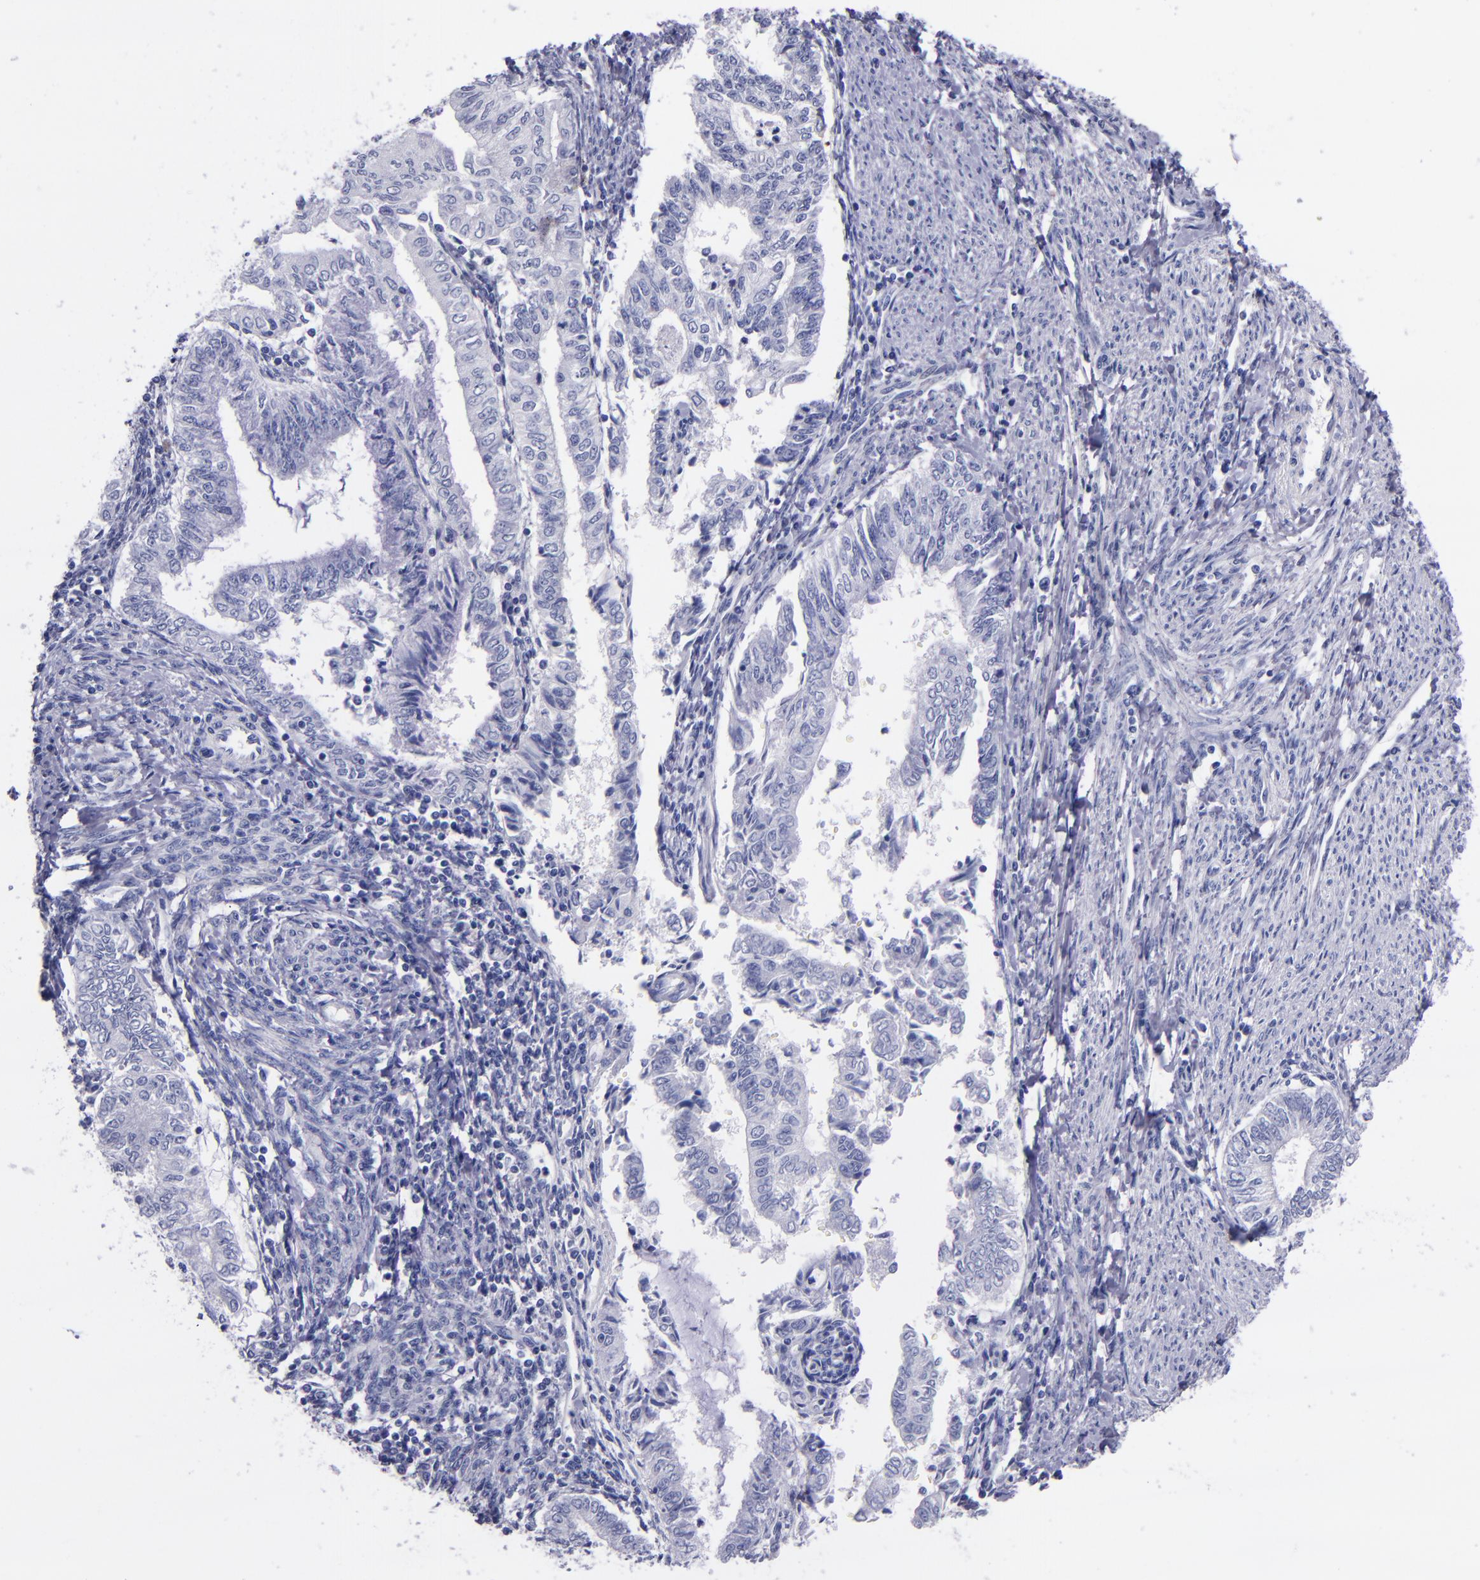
{"staining": {"intensity": "negative", "quantity": "none", "location": "none"}, "tissue": "endometrial cancer", "cell_type": "Tumor cells", "image_type": "cancer", "snomed": [{"axis": "morphology", "description": "Adenocarcinoma, NOS"}, {"axis": "topography", "description": "Endometrium"}], "caption": "The micrograph demonstrates no staining of tumor cells in endometrial adenocarcinoma.", "gene": "SV2A", "patient": {"sex": "female", "age": 66}}